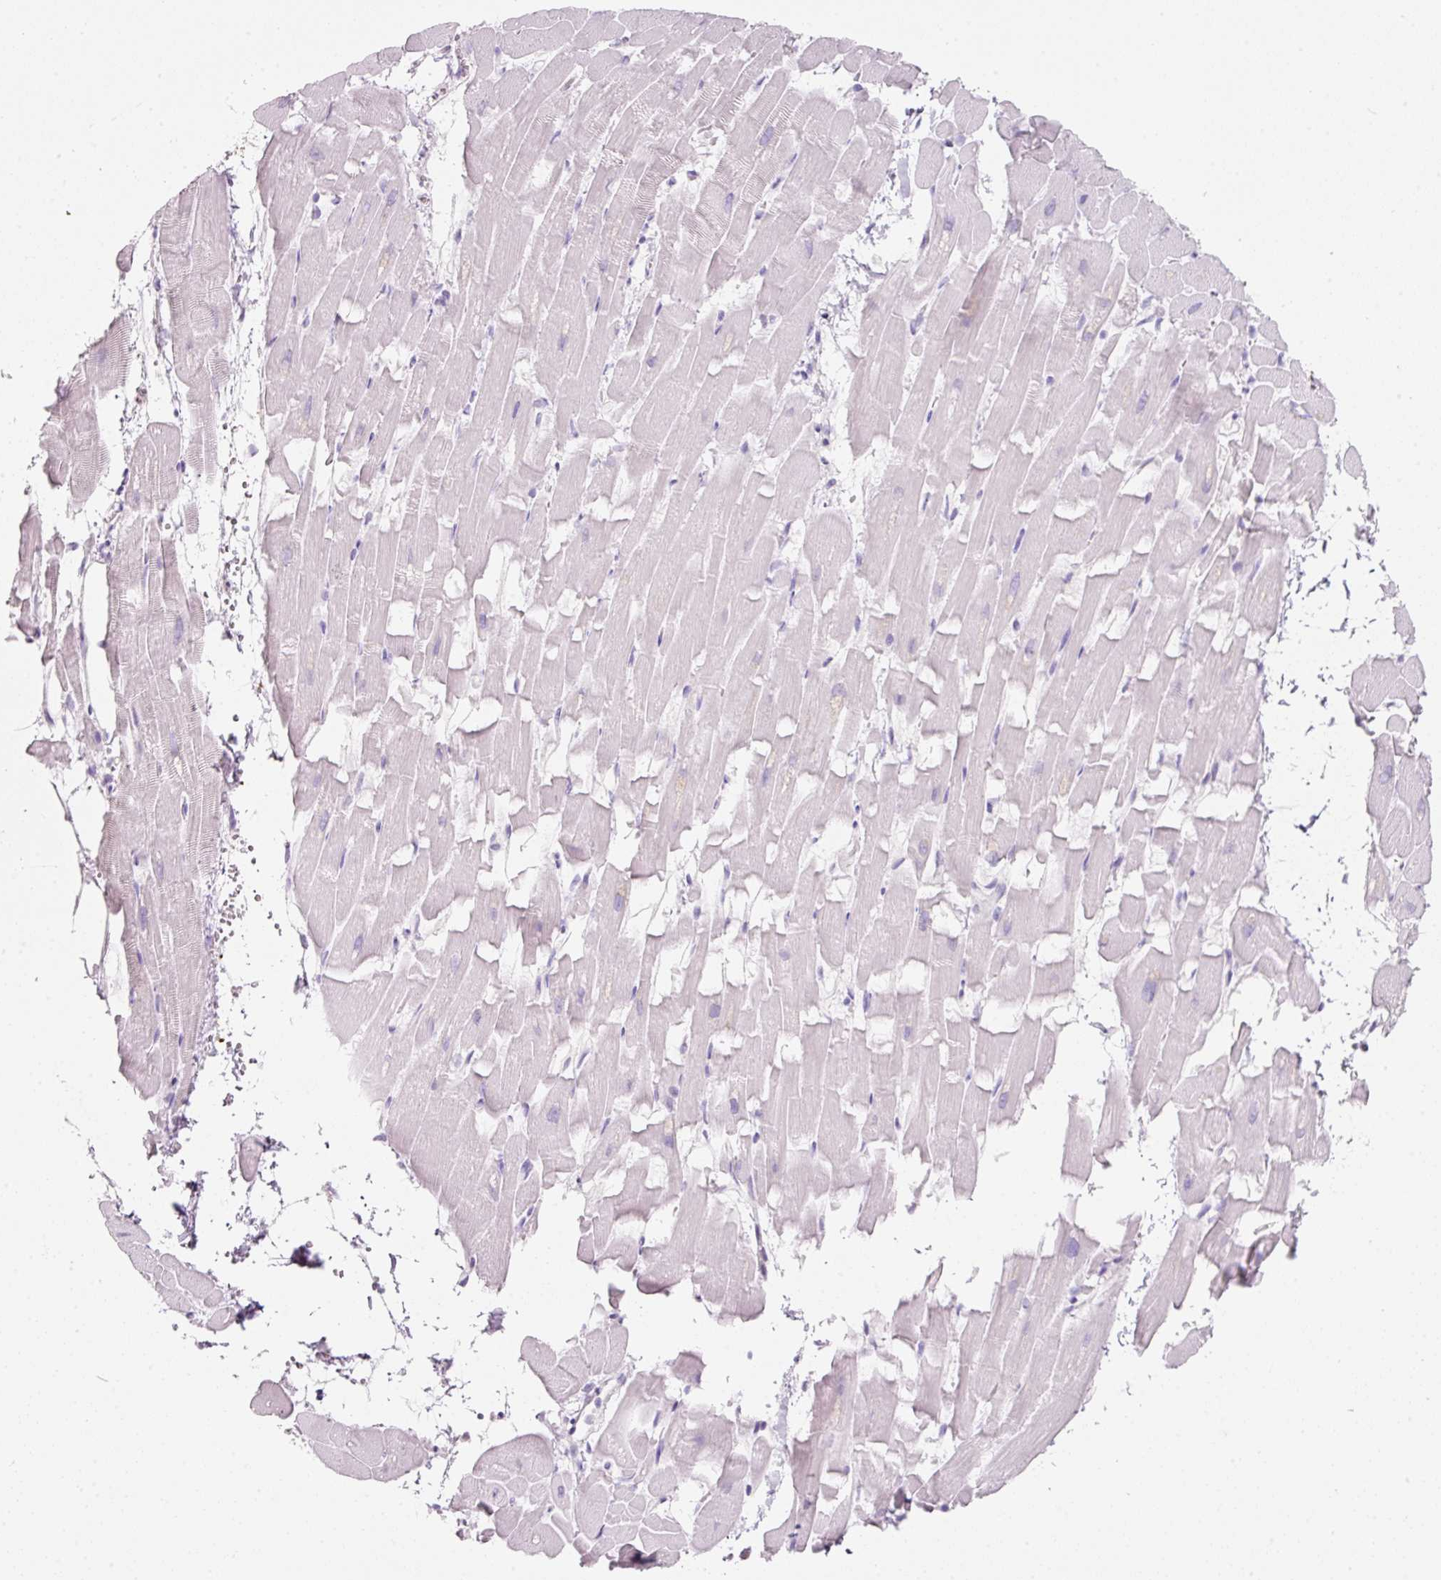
{"staining": {"intensity": "negative", "quantity": "none", "location": "none"}, "tissue": "heart muscle", "cell_type": "Cardiomyocytes", "image_type": "normal", "snomed": [{"axis": "morphology", "description": "Normal tissue, NOS"}, {"axis": "topography", "description": "Heart"}], "caption": "Normal heart muscle was stained to show a protein in brown. There is no significant positivity in cardiomyocytes.", "gene": "SLC2A2", "patient": {"sex": "male", "age": 37}}